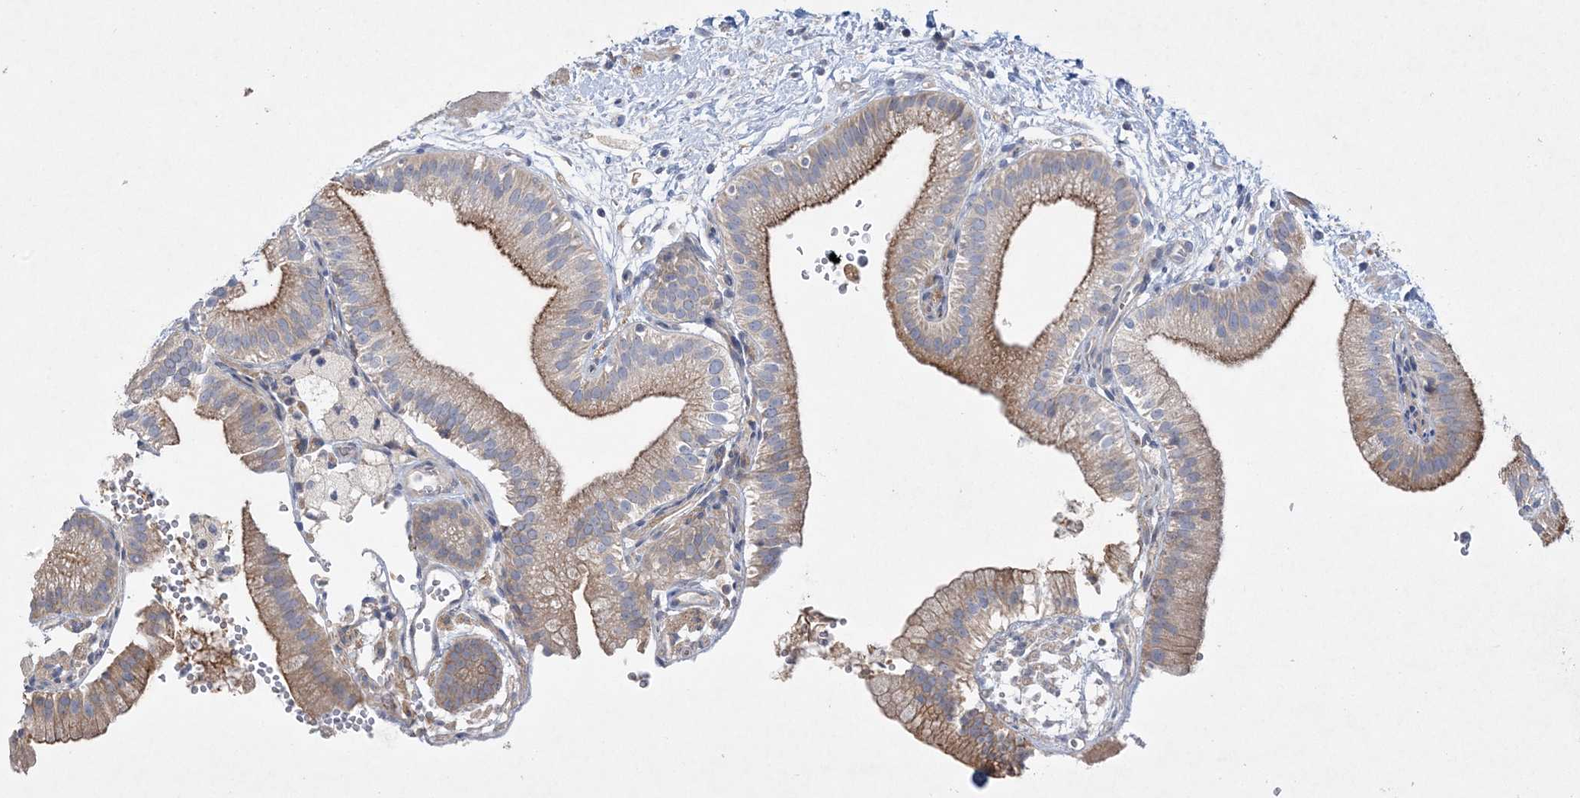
{"staining": {"intensity": "strong", "quantity": ">75%", "location": "cytoplasmic/membranous"}, "tissue": "gallbladder", "cell_type": "Glandular cells", "image_type": "normal", "snomed": [{"axis": "morphology", "description": "Normal tissue, NOS"}, {"axis": "topography", "description": "Gallbladder"}], "caption": "High-power microscopy captured an IHC photomicrograph of normal gallbladder, revealing strong cytoplasmic/membranous expression in about >75% of glandular cells. (Stains: DAB (3,3'-diaminobenzidine) in brown, nuclei in blue, Microscopy: brightfield microscopy at high magnification).", "gene": "ADCK2", "patient": {"sex": "male", "age": 55}}